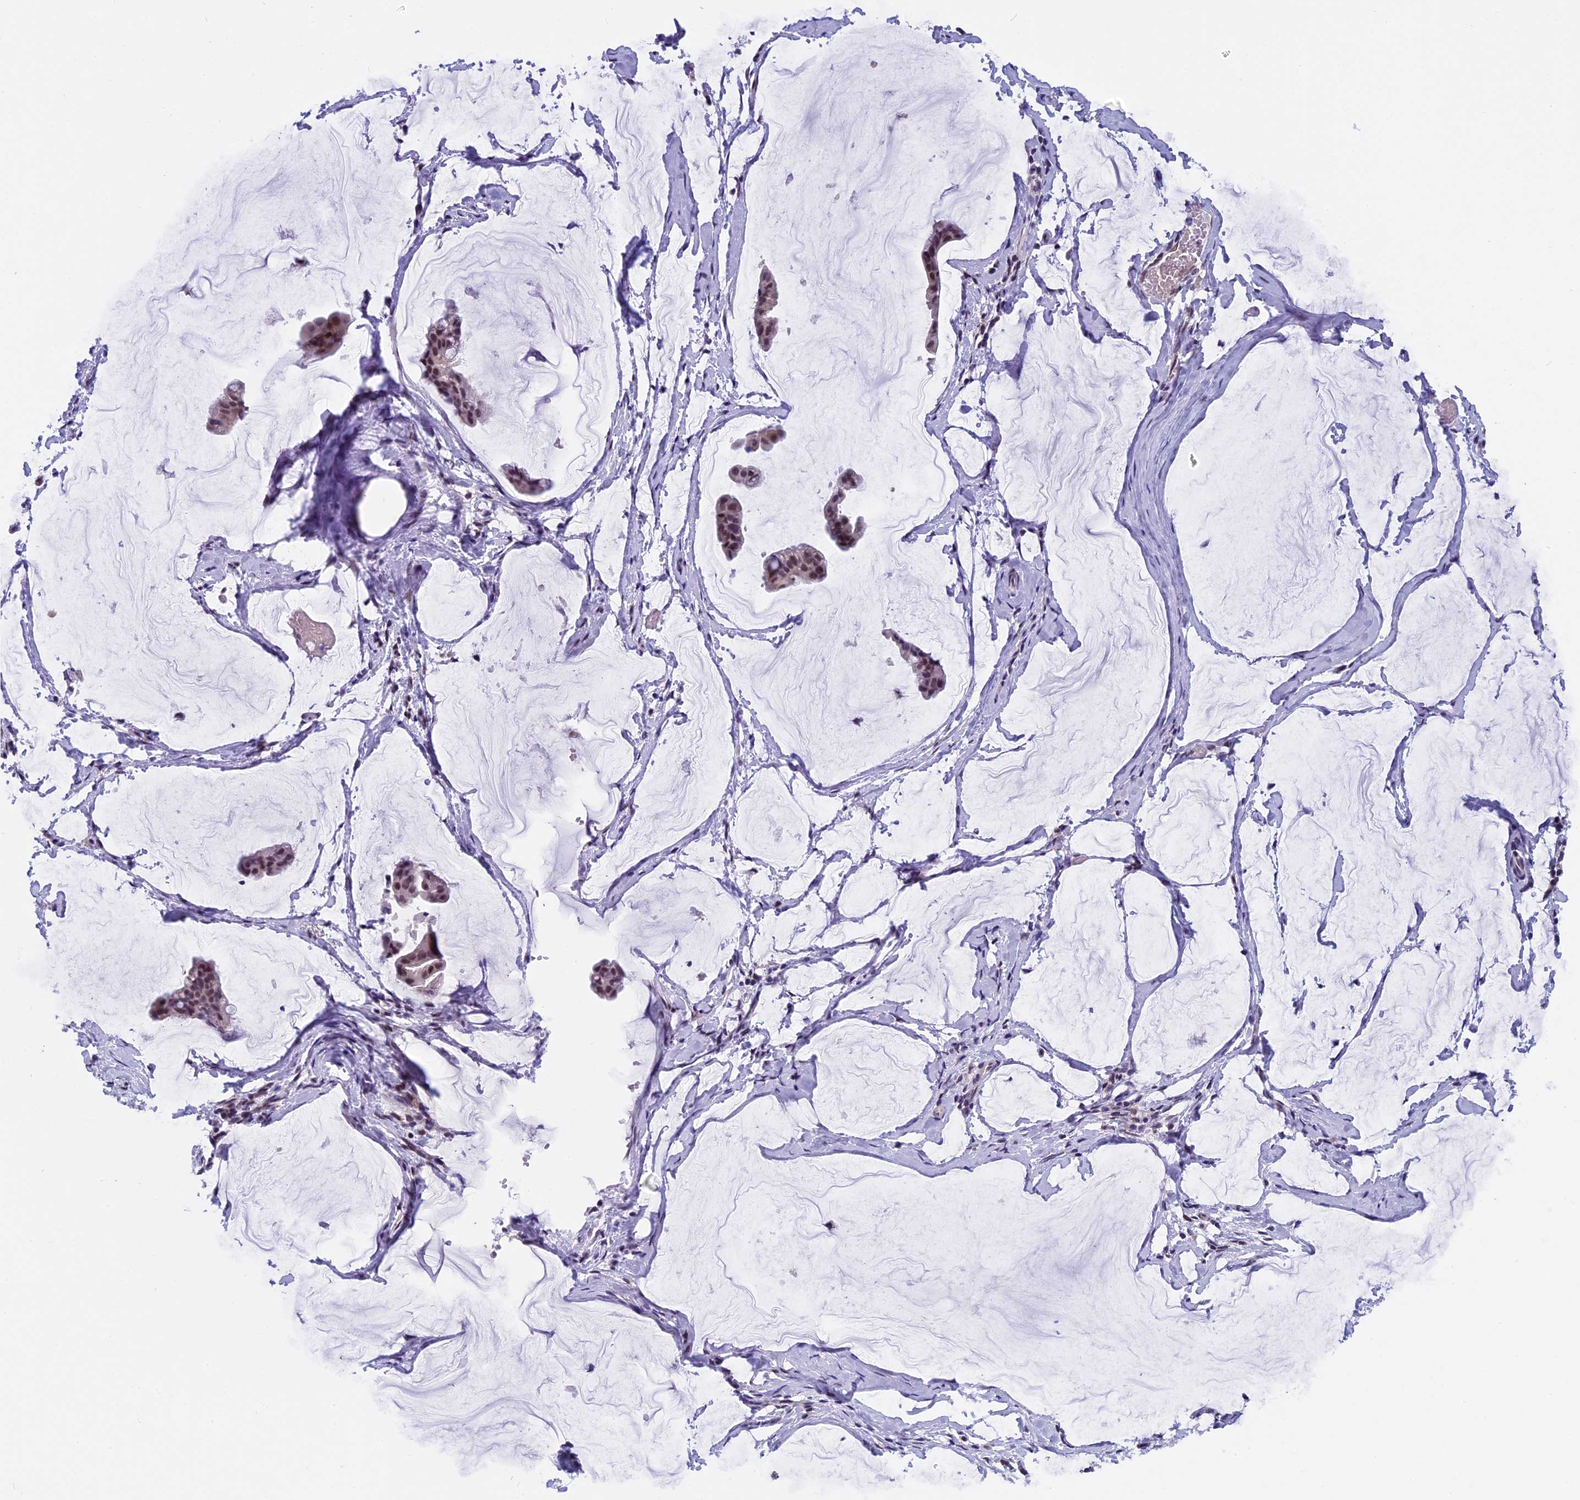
{"staining": {"intensity": "moderate", "quantity": ">75%", "location": "nuclear"}, "tissue": "ovarian cancer", "cell_type": "Tumor cells", "image_type": "cancer", "snomed": [{"axis": "morphology", "description": "Cystadenocarcinoma, mucinous, NOS"}, {"axis": "topography", "description": "Ovary"}], "caption": "Immunohistochemistry (DAB) staining of human ovarian mucinous cystadenocarcinoma shows moderate nuclear protein staining in about >75% of tumor cells.", "gene": "ZNF317", "patient": {"sex": "female", "age": 73}}